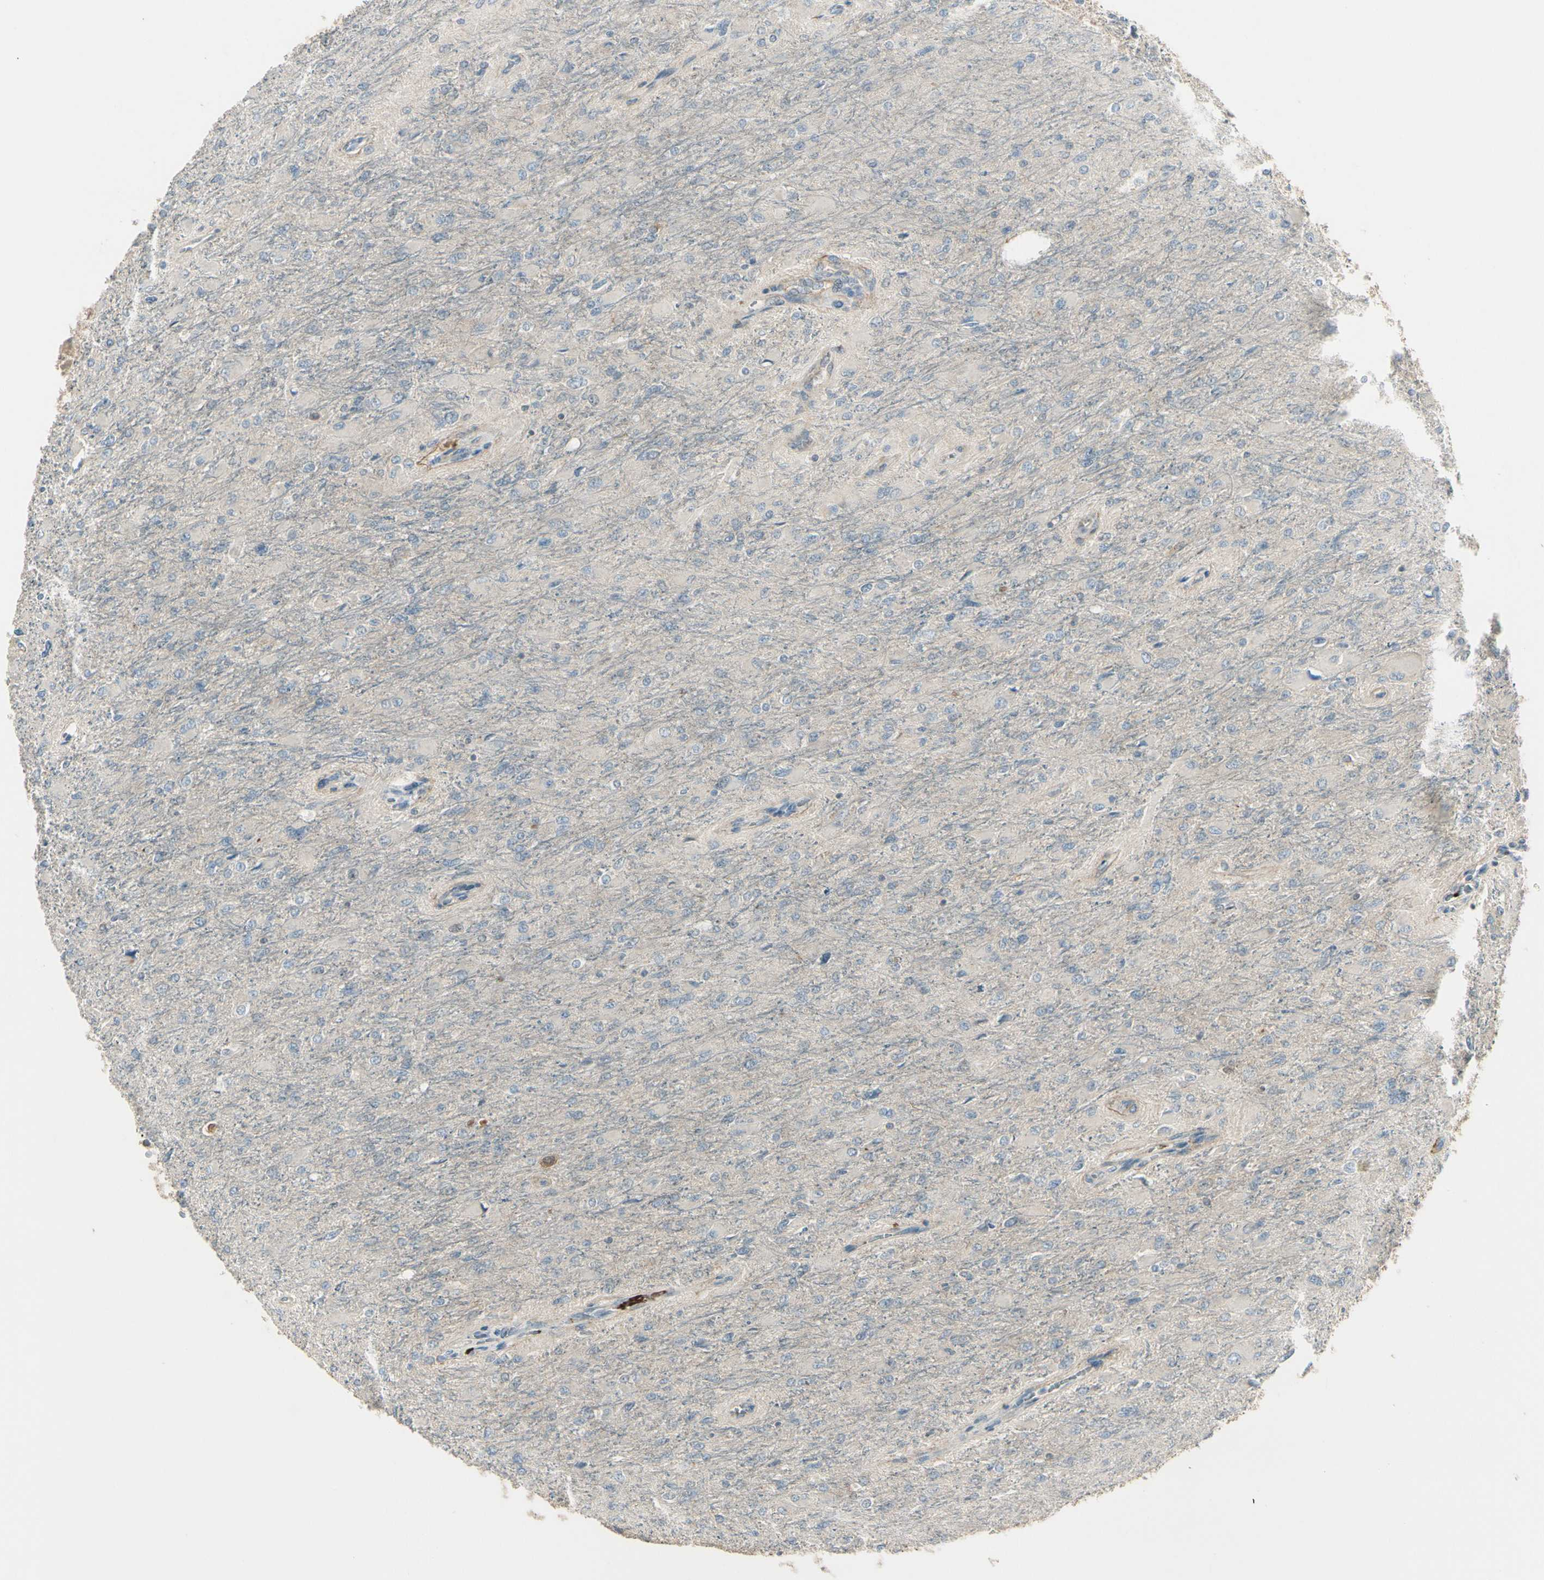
{"staining": {"intensity": "negative", "quantity": "none", "location": "none"}, "tissue": "glioma", "cell_type": "Tumor cells", "image_type": "cancer", "snomed": [{"axis": "morphology", "description": "Glioma, malignant, High grade"}, {"axis": "topography", "description": "Cerebral cortex"}], "caption": "A micrograph of human glioma is negative for staining in tumor cells.", "gene": "PPP3CB", "patient": {"sex": "female", "age": 36}}